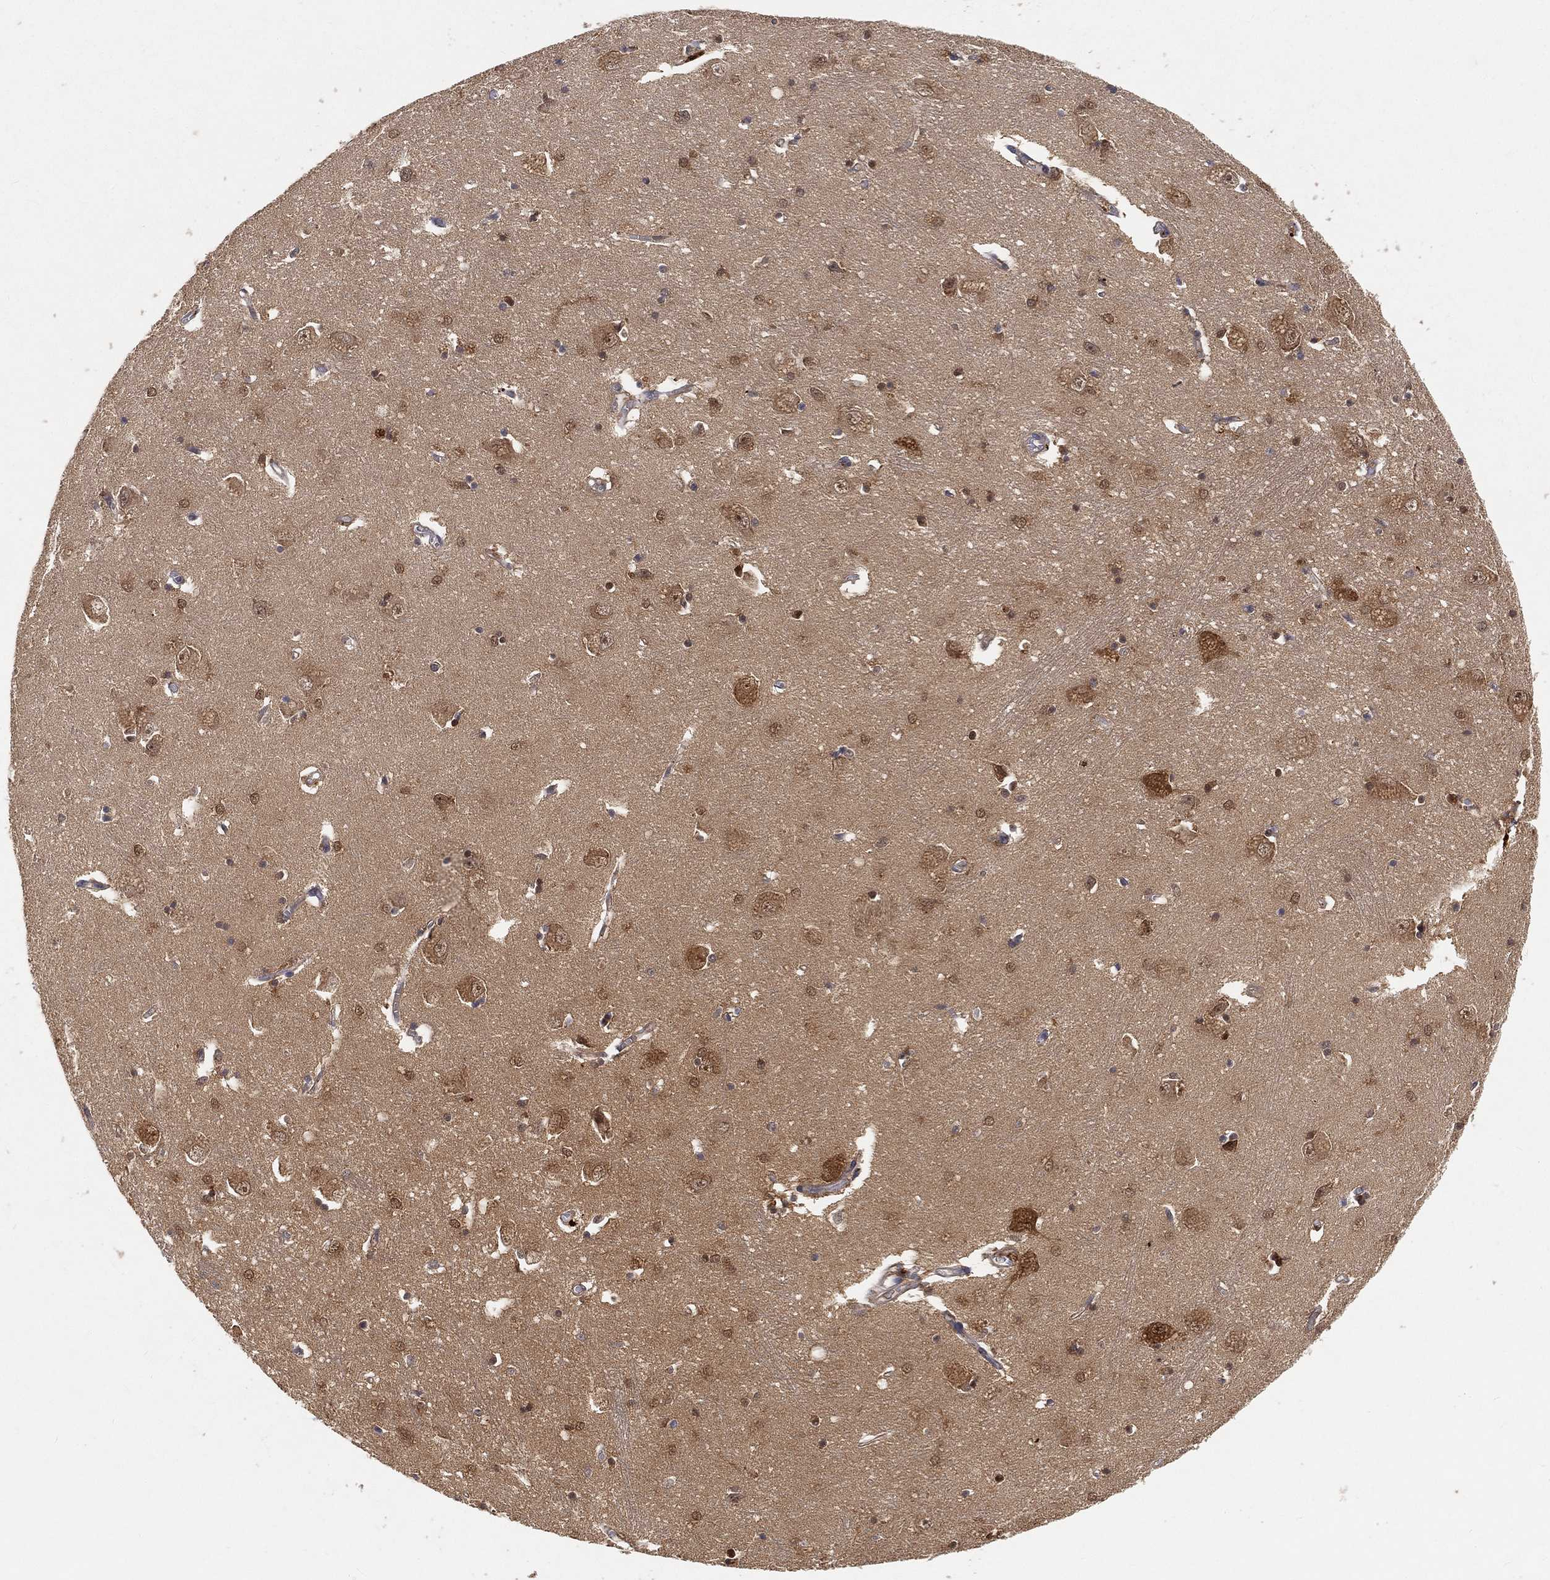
{"staining": {"intensity": "moderate", "quantity": "25%-75%", "location": "cytoplasmic/membranous,nuclear"}, "tissue": "caudate", "cell_type": "Glial cells", "image_type": "normal", "snomed": [{"axis": "morphology", "description": "Normal tissue, NOS"}, {"axis": "topography", "description": "Lateral ventricle wall"}], "caption": "IHC of normal human caudate reveals medium levels of moderate cytoplasmic/membranous,nuclear expression in approximately 25%-75% of glial cells.", "gene": "MAPK1", "patient": {"sex": "male", "age": 54}}